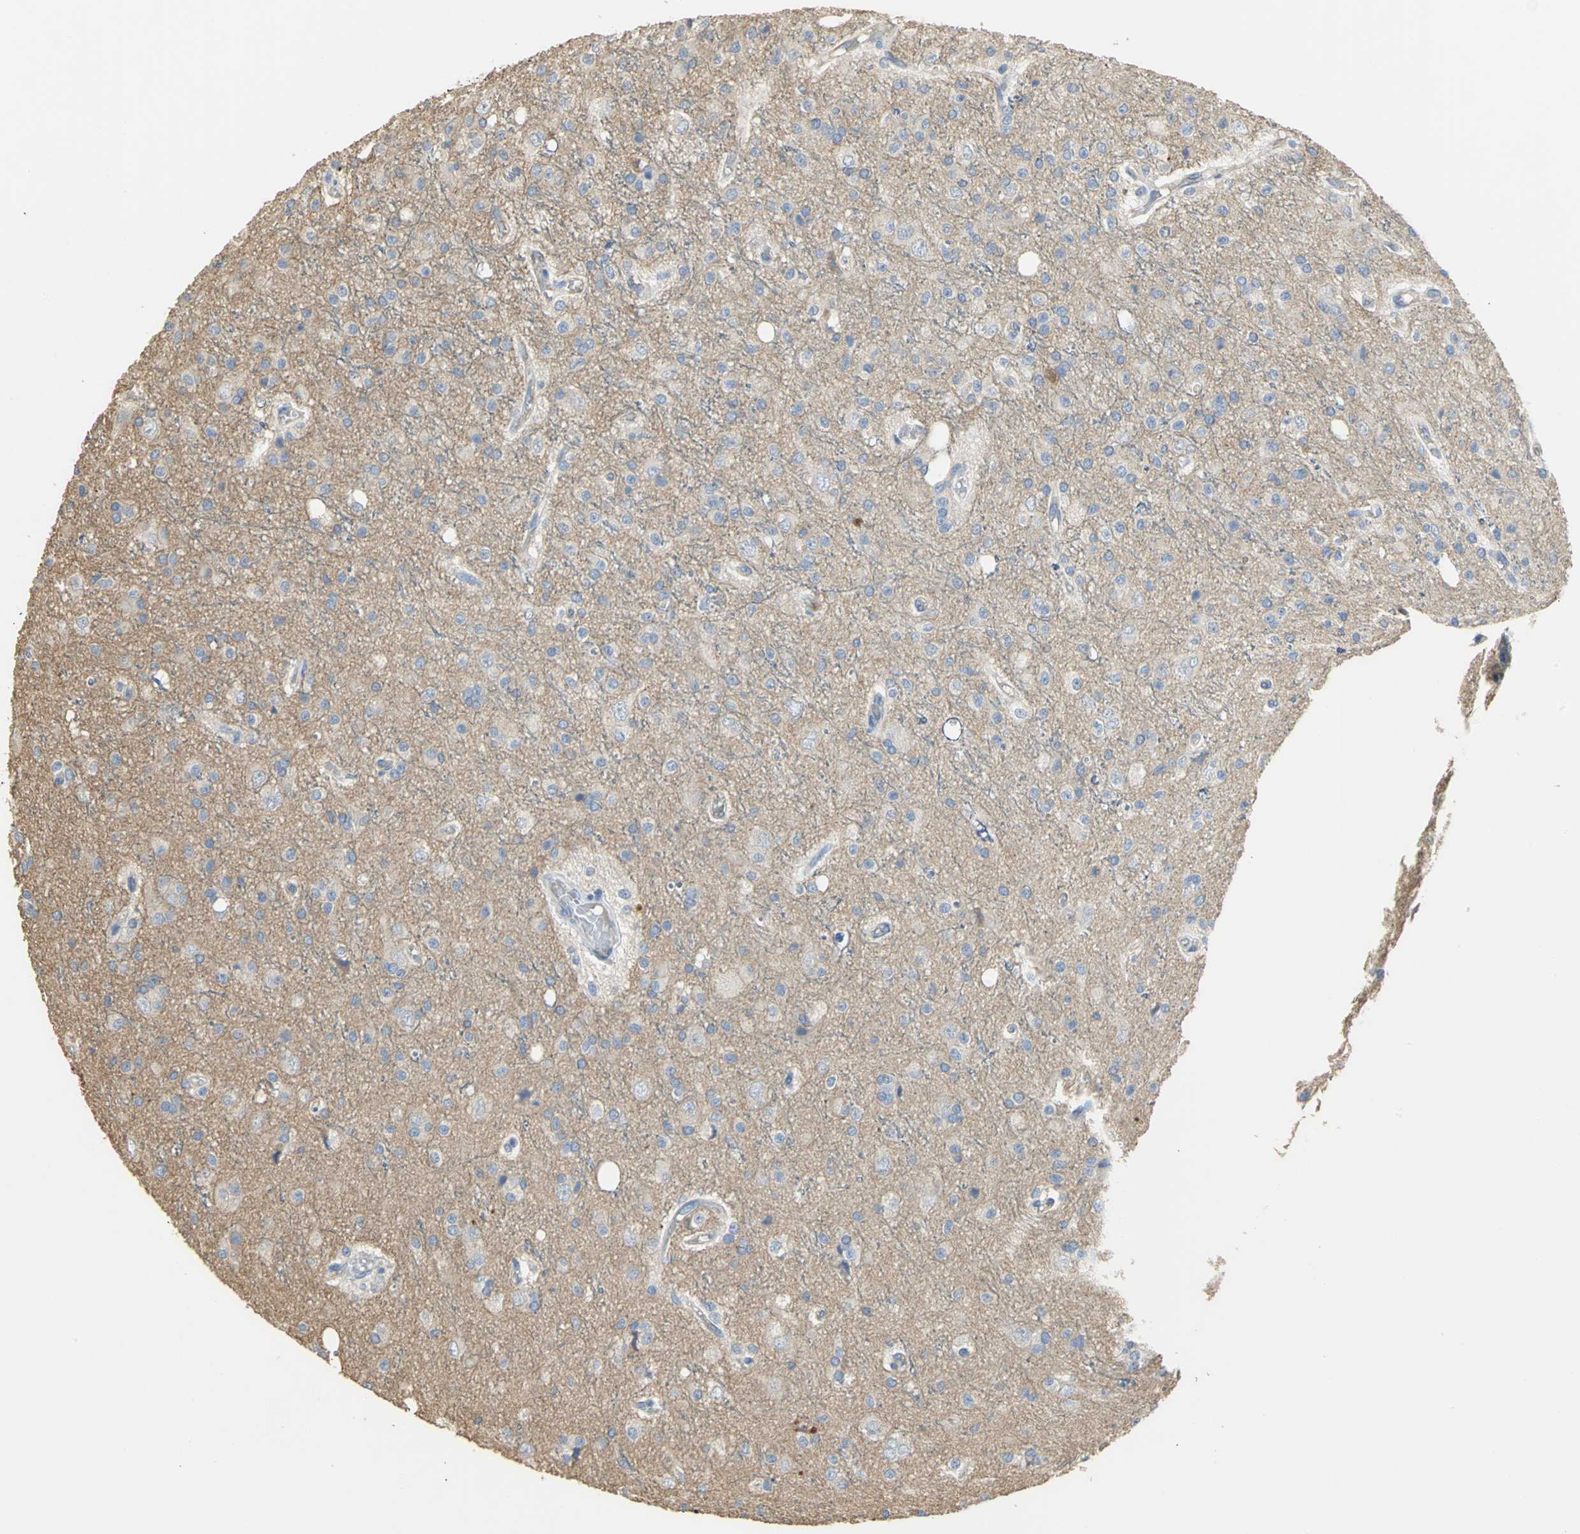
{"staining": {"intensity": "negative", "quantity": "none", "location": "none"}, "tissue": "glioma", "cell_type": "Tumor cells", "image_type": "cancer", "snomed": [{"axis": "morphology", "description": "Glioma, malignant, High grade"}, {"axis": "topography", "description": "Brain"}], "caption": "DAB immunohistochemical staining of human glioma displays no significant staining in tumor cells. (IHC, brightfield microscopy, high magnification).", "gene": "DLGAP5", "patient": {"sex": "male", "age": 47}}